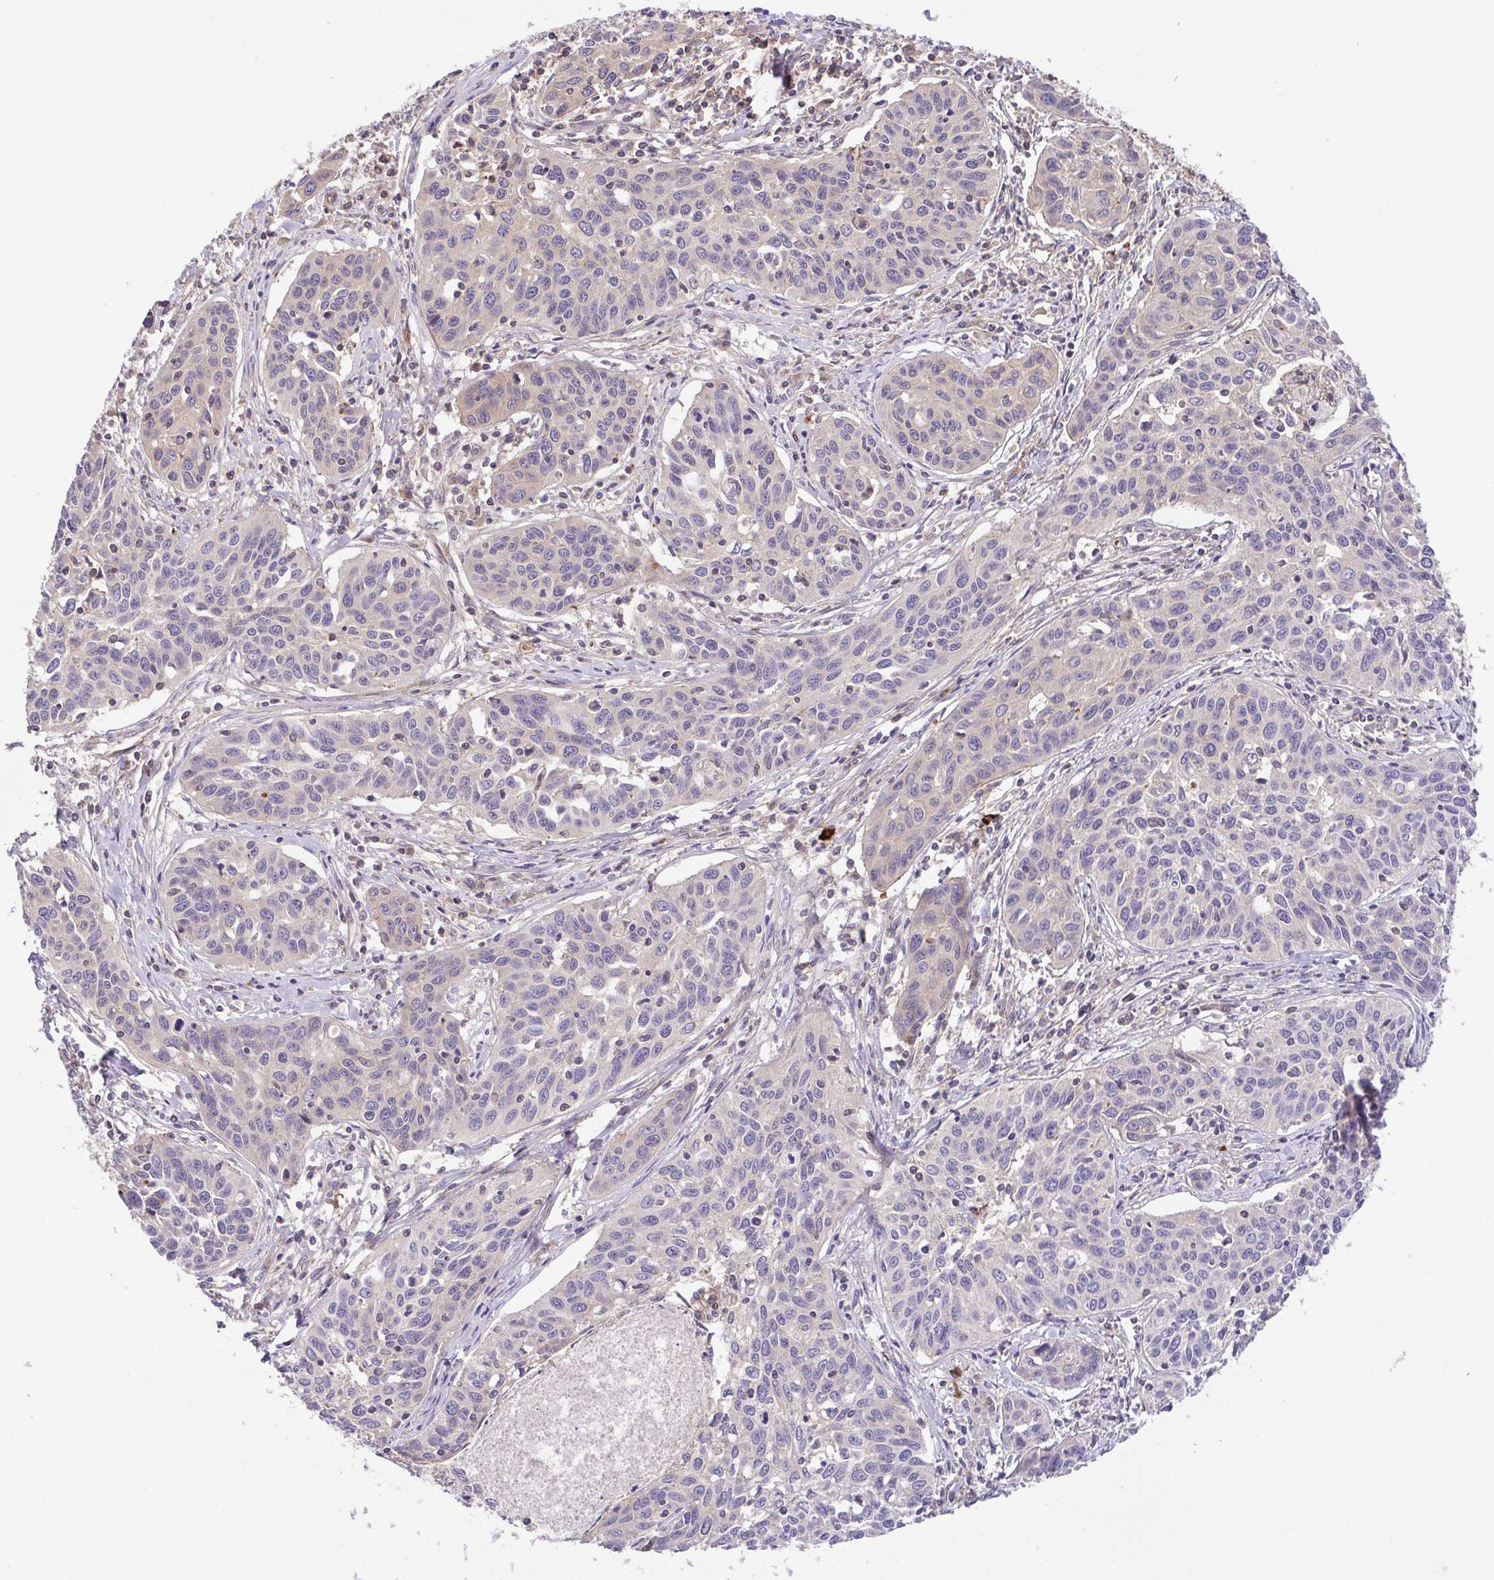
{"staining": {"intensity": "weak", "quantity": "<25%", "location": "cytoplasmic/membranous"}, "tissue": "cervical cancer", "cell_type": "Tumor cells", "image_type": "cancer", "snomed": [{"axis": "morphology", "description": "Squamous cell carcinoma, NOS"}, {"axis": "topography", "description": "Cervix"}], "caption": "Immunohistochemistry (IHC) of squamous cell carcinoma (cervical) exhibits no staining in tumor cells.", "gene": "IDE", "patient": {"sex": "female", "age": 31}}